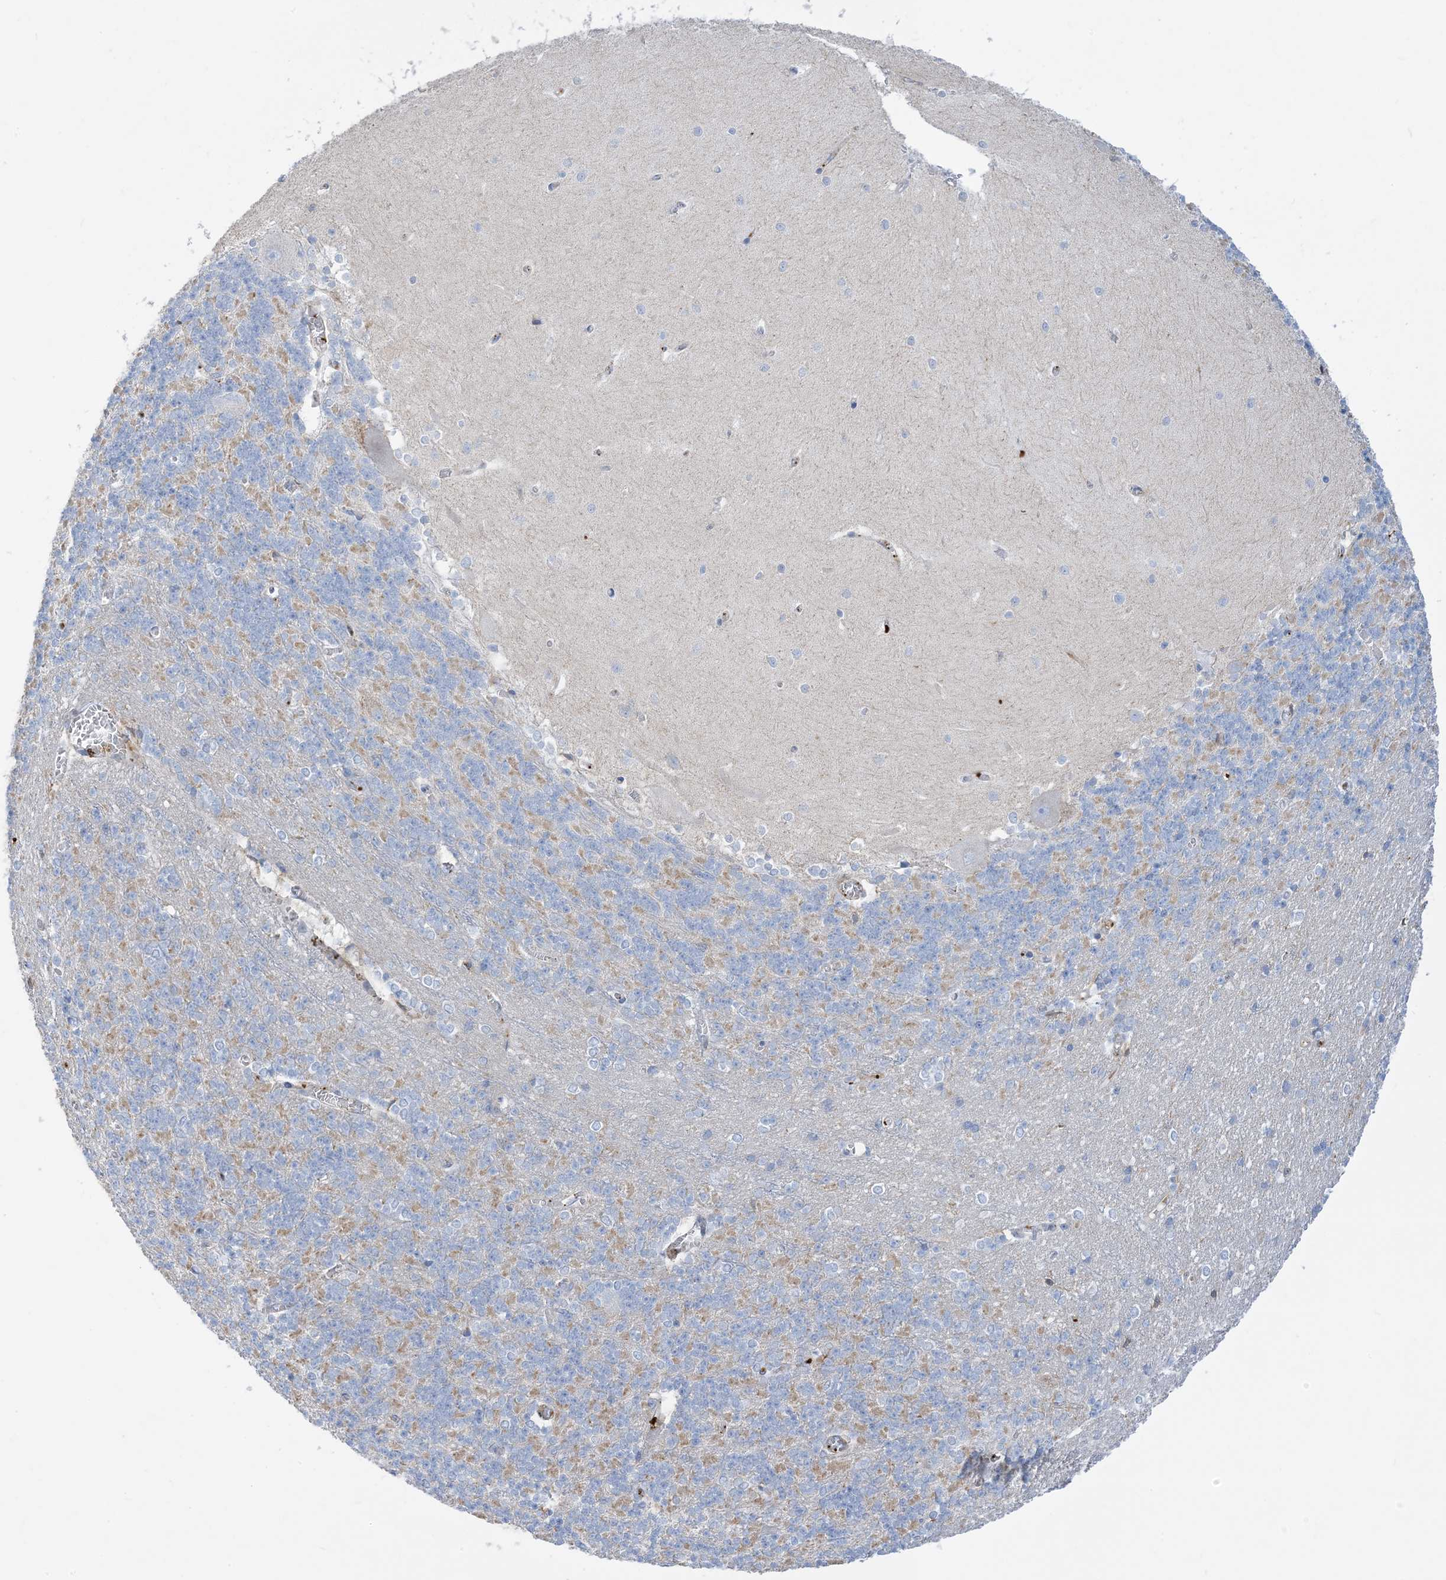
{"staining": {"intensity": "weak", "quantity": "25%-75%", "location": "cytoplasmic/membranous"}, "tissue": "cerebellum", "cell_type": "Cells in granular layer", "image_type": "normal", "snomed": [{"axis": "morphology", "description": "Normal tissue, NOS"}, {"axis": "topography", "description": "Cerebellum"}], "caption": "Weak cytoplasmic/membranous staining for a protein is present in about 25%-75% of cells in granular layer of normal cerebellum using immunohistochemistry.", "gene": "GTF3C2", "patient": {"sex": "male", "age": 37}}